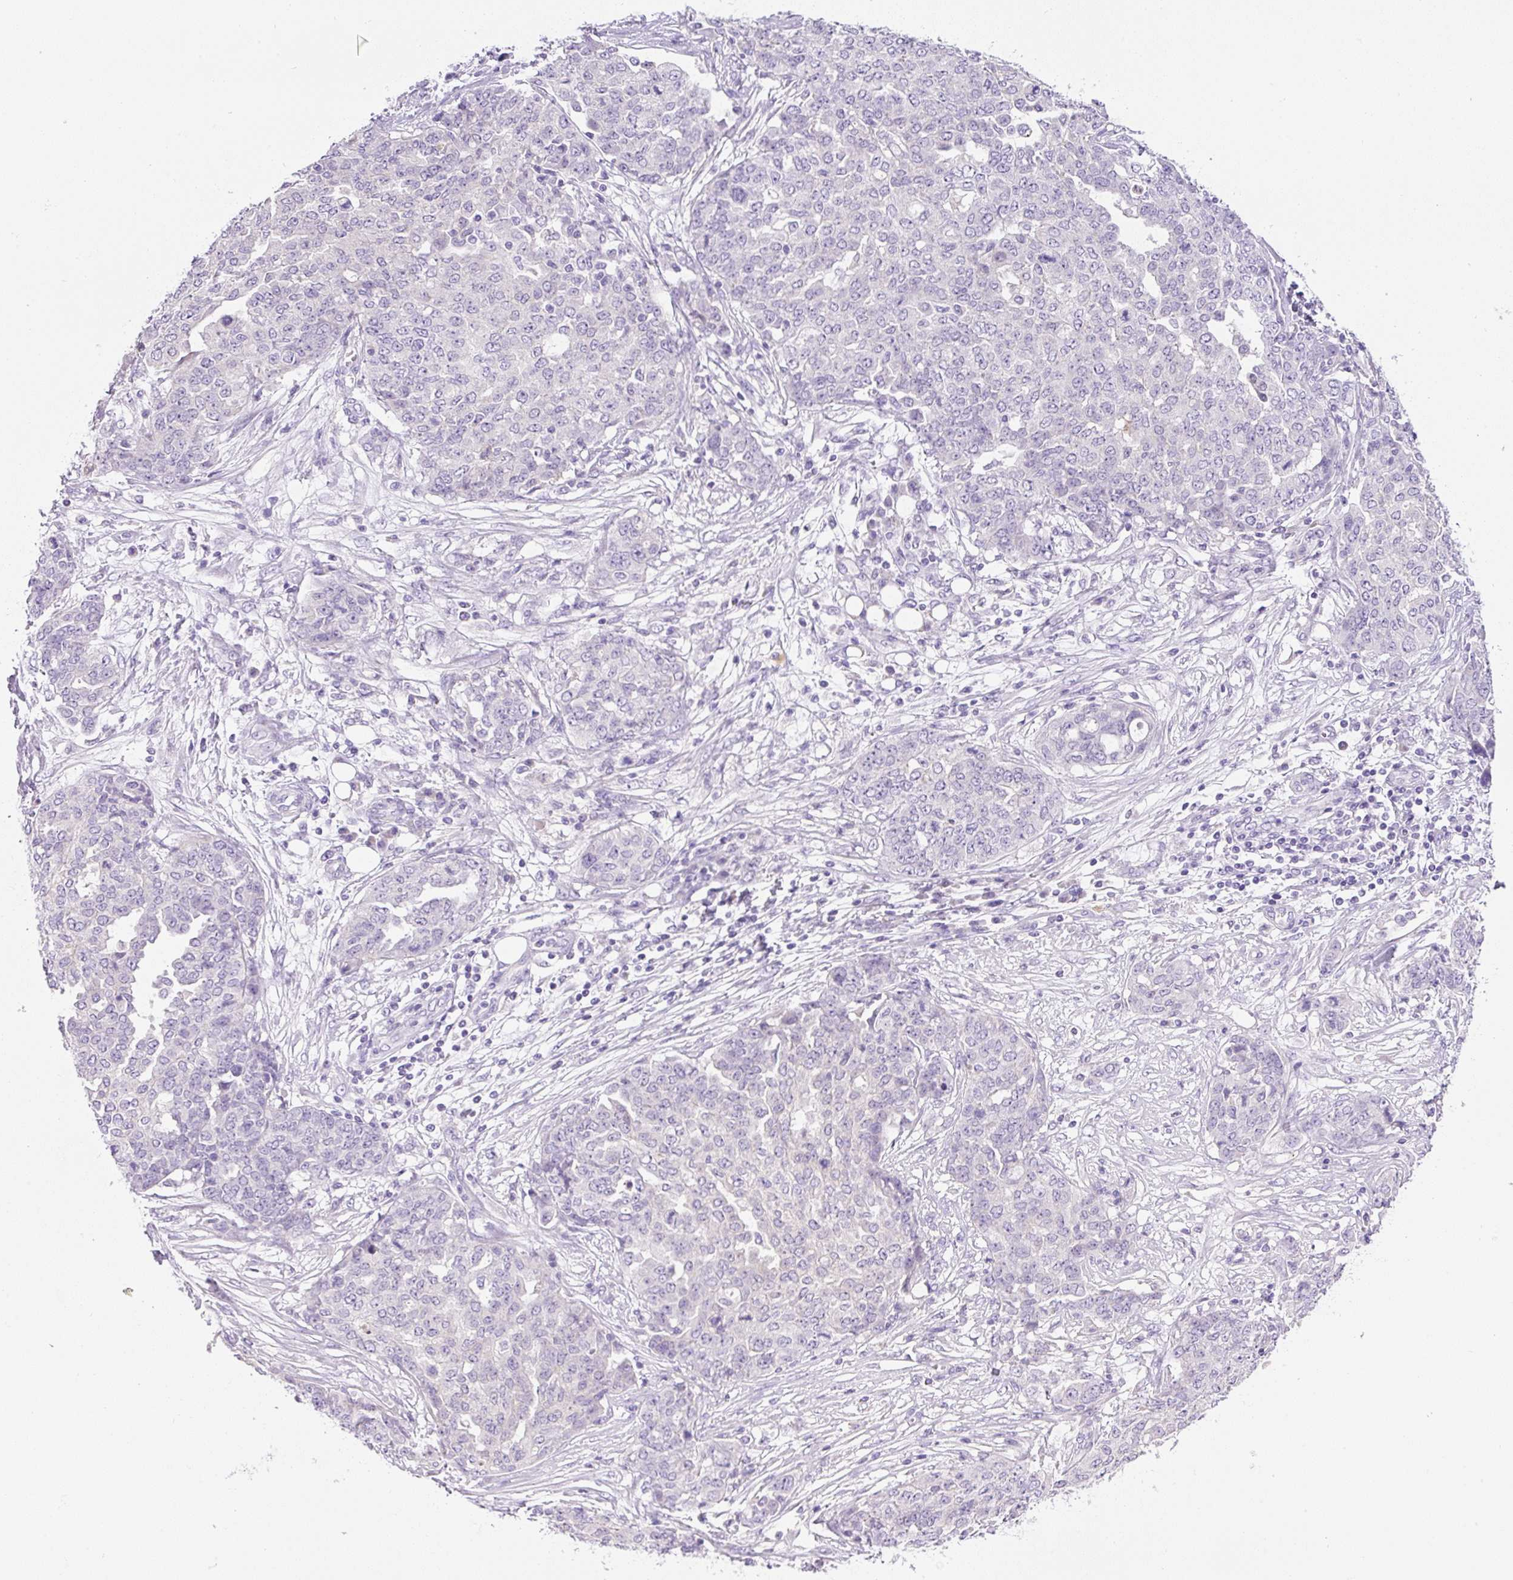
{"staining": {"intensity": "negative", "quantity": "none", "location": "none"}, "tissue": "ovarian cancer", "cell_type": "Tumor cells", "image_type": "cancer", "snomed": [{"axis": "morphology", "description": "Cystadenocarcinoma, serous, NOS"}, {"axis": "topography", "description": "Soft tissue"}, {"axis": "topography", "description": "Ovary"}], "caption": "High power microscopy image of an immunohistochemistry (IHC) histopathology image of ovarian serous cystadenocarcinoma, revealing no significant expression in tumor cells.", "gene": "NDST3", "patient": {"sex": "female", "age": 57}}